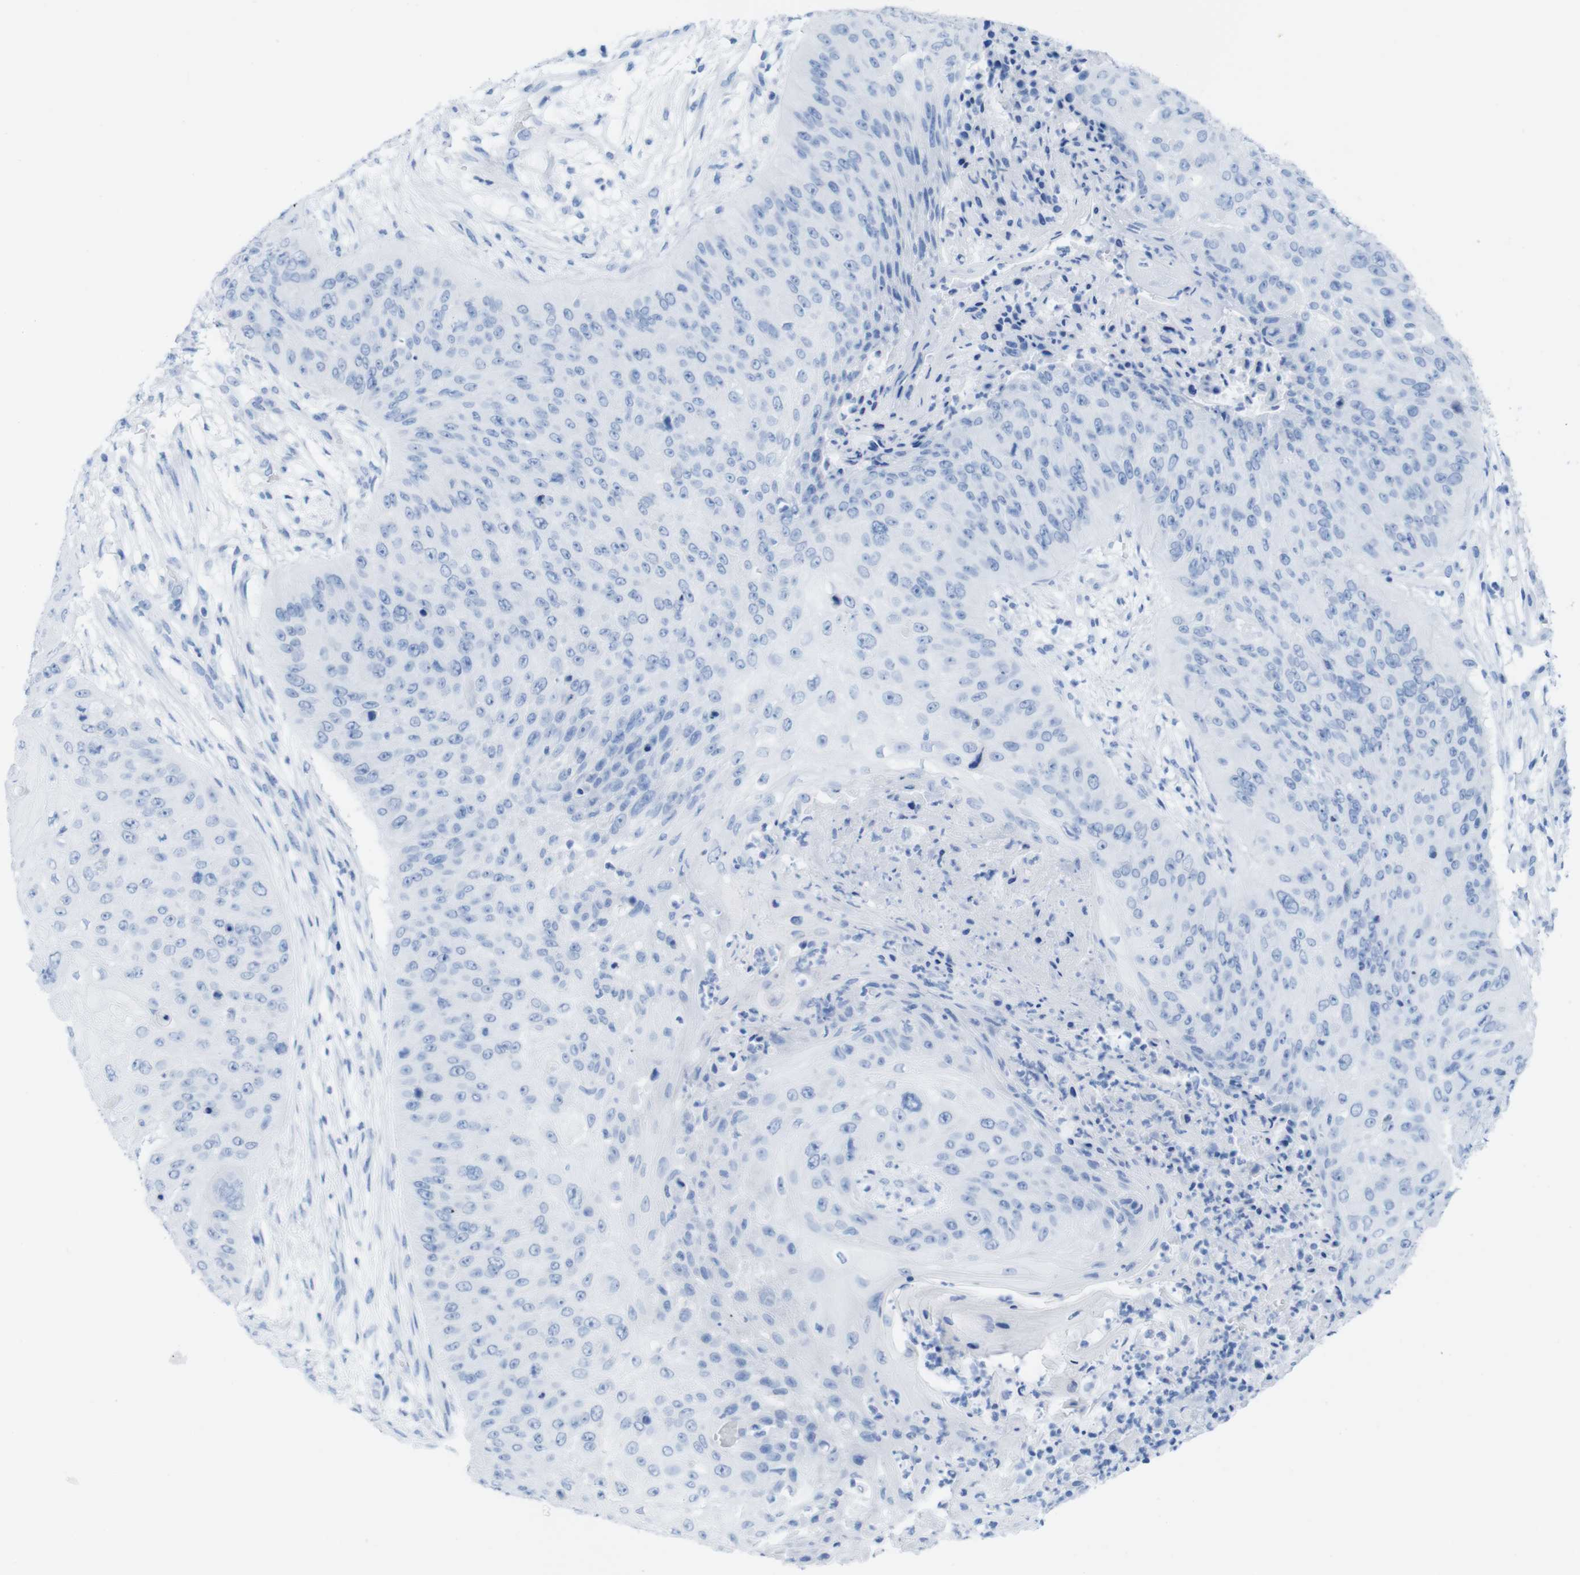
{"staining": {"intensity": "negative", "quantity": "none", "location": "none"}, "tissue": "skin cancer", "cell_type": "Tumor cells", "image_type": "cancer", "snomed": [{"axis": "morphology", "description": "Squamous cell carcinoma, NOS"}, {"axis": "topography", "description": "Skin"}], "caption": "Squamous cell carcinoma (skin) was stained to show a protein in brown. There is no significant expression in tumor cells.", "gene": "MYH7", "patient": {"sex": "female", "age": 80}}